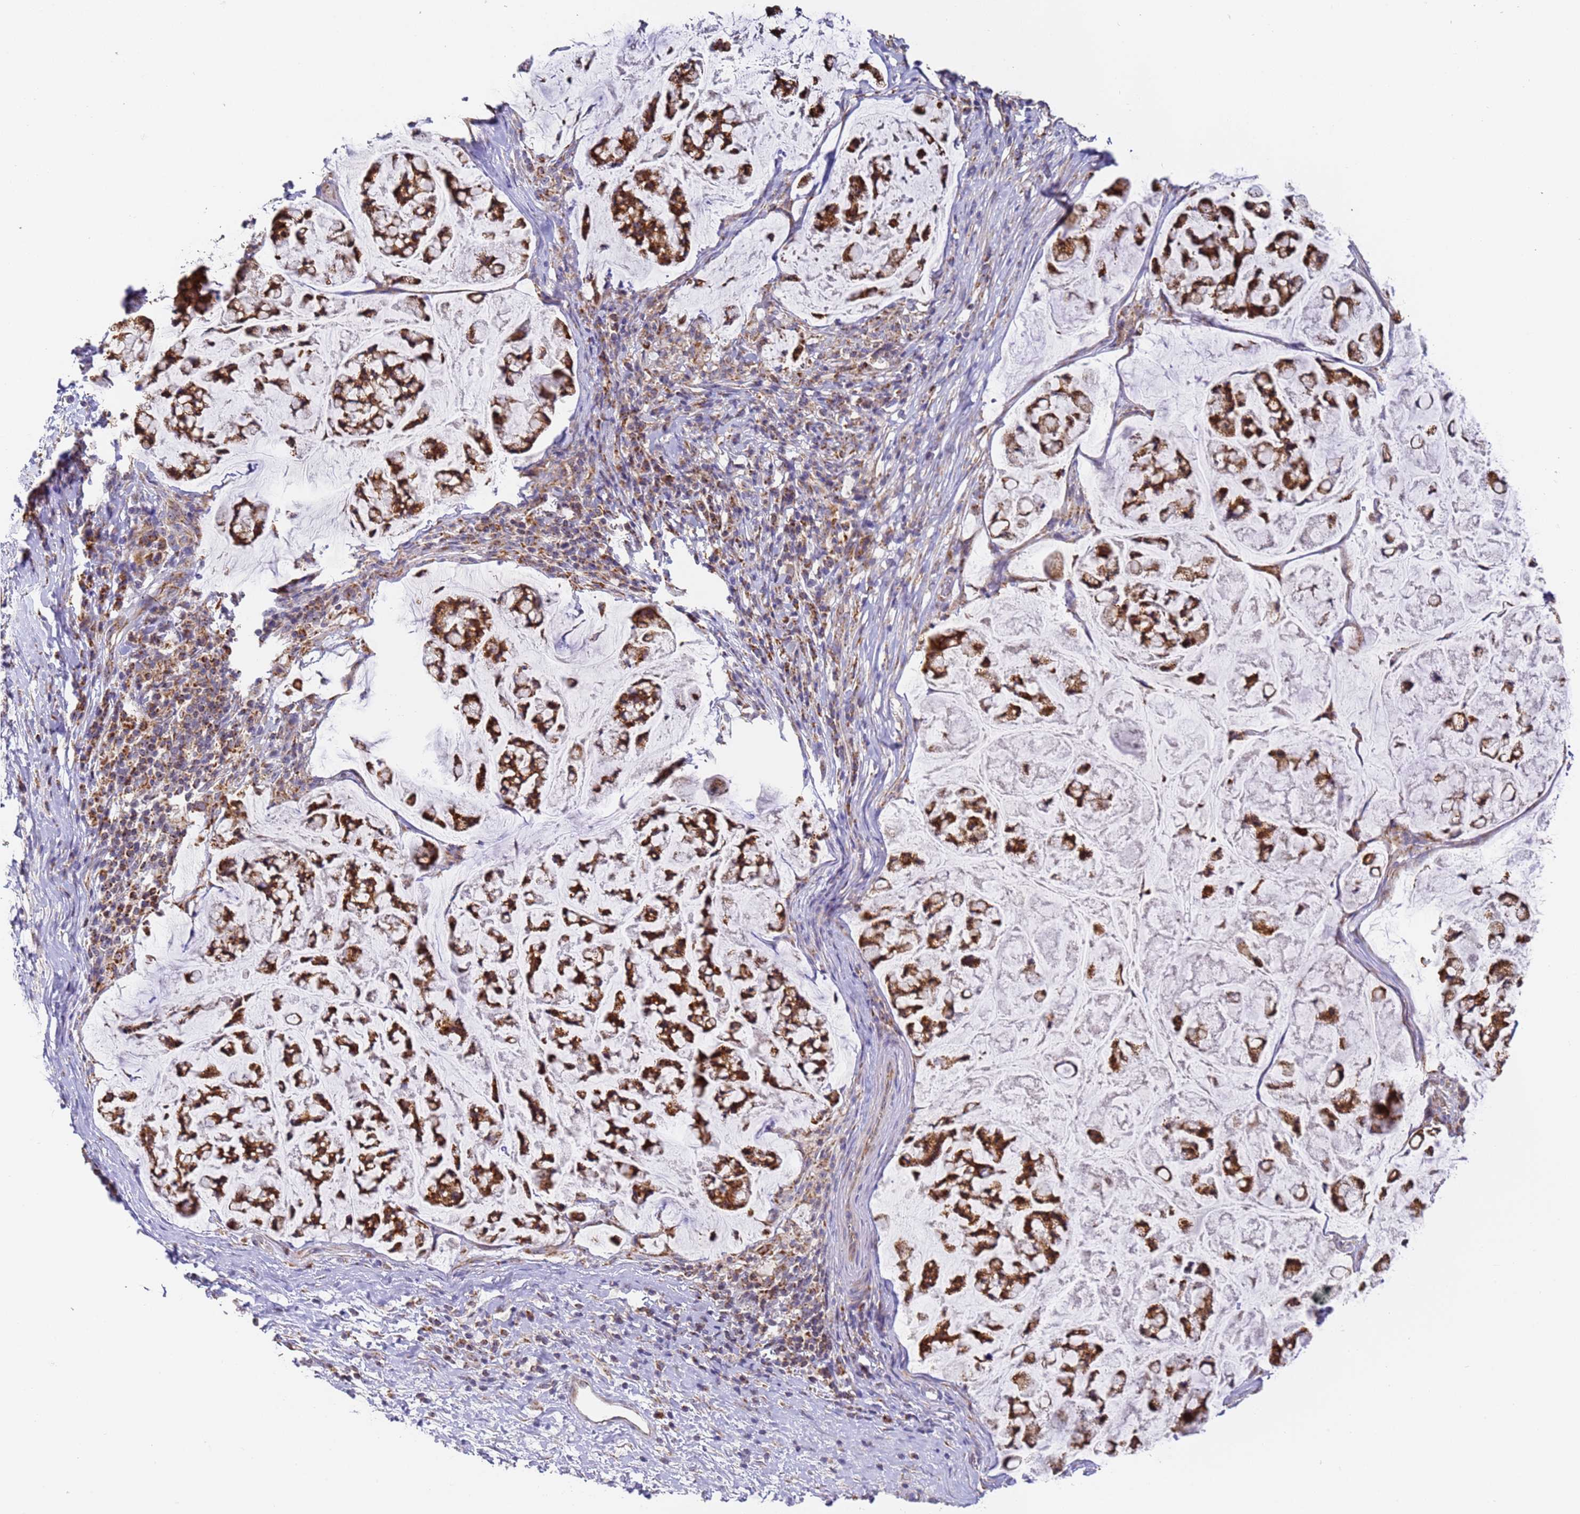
{"staining": {"intensity": "strong", "quantity": ">75%", "location": "cytoplasmic/membranous"}, "tissue": "stomach cancer", "cell_type": "Tumor cells", "image_type": "cancer", "snomed": [{"axis": "morphology", "description": "Adenocarcinoma, NOS"}, {"axis": "topography", "description": "Stomach, lower"}], "caption": "Strong cytoplasmic/membranous expression for a protein is identified in about >75% of tumor cells of adenocarcinoma (stomach) using immunohistochemistry (IHC).", "gene": "FRG2C", "patient": {"sex": "male", "age": 67}}